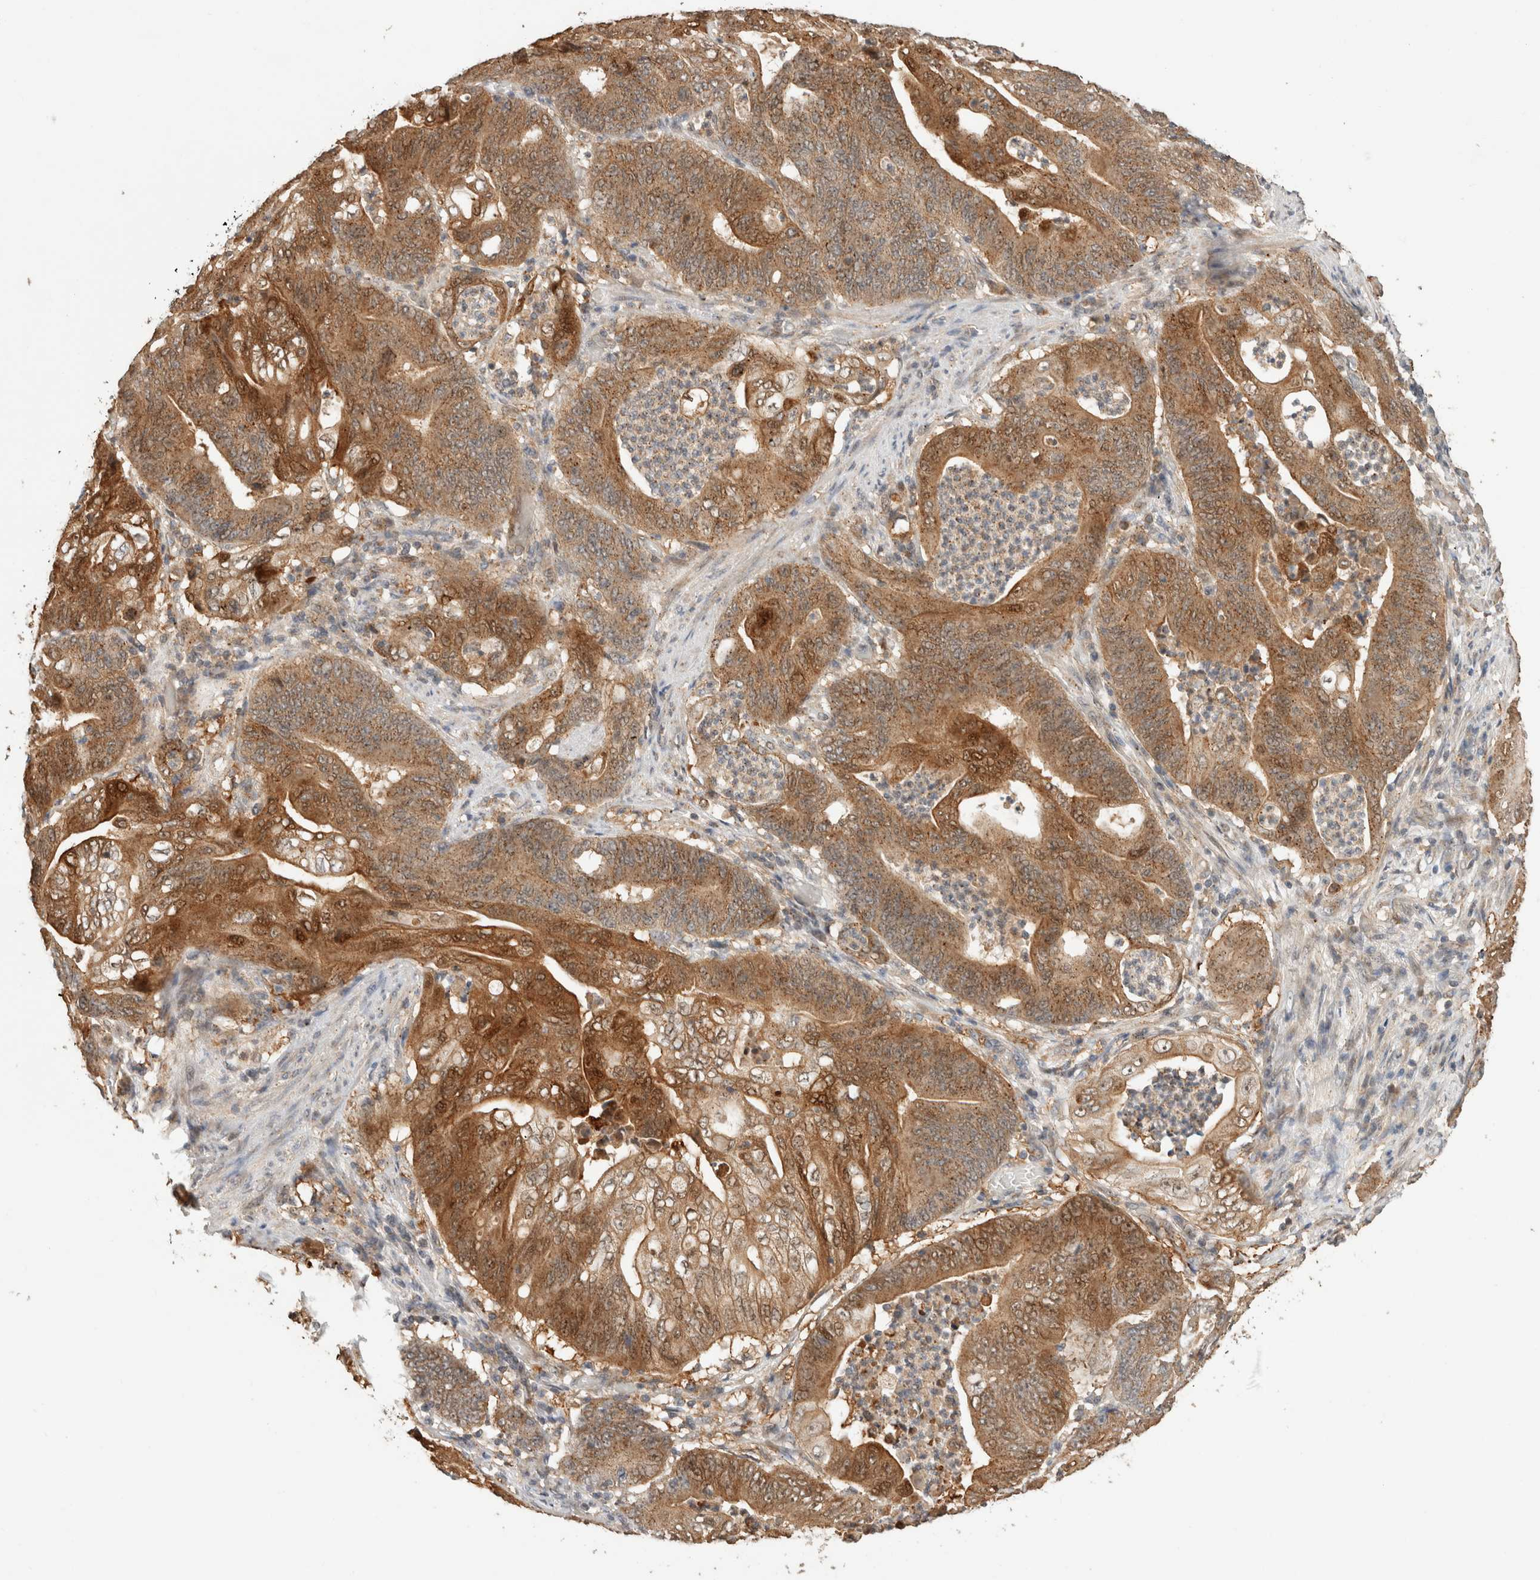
{"staining": {"intensity": "moderate", "quantity": ">75%", "location": "cytoplasmic/membranous"}, "tissue": "stomach cancer", "cell_type": "Tumor cells", "image_type": "cancer", "snomed": [{"axis": "morphology", "description": "Adenocarcinoma, NOS"}, {"axis": "topography", "description": "Stomach"}], "caption": "DAB immunohistochemical staining of human stomach adenocarcinoma shows moderate cytoplasmic/membranous protein positivity in about >75% of tumor cells.", "gene": "OTUD6B", "patient": {"sex": "female", "age": 73}}